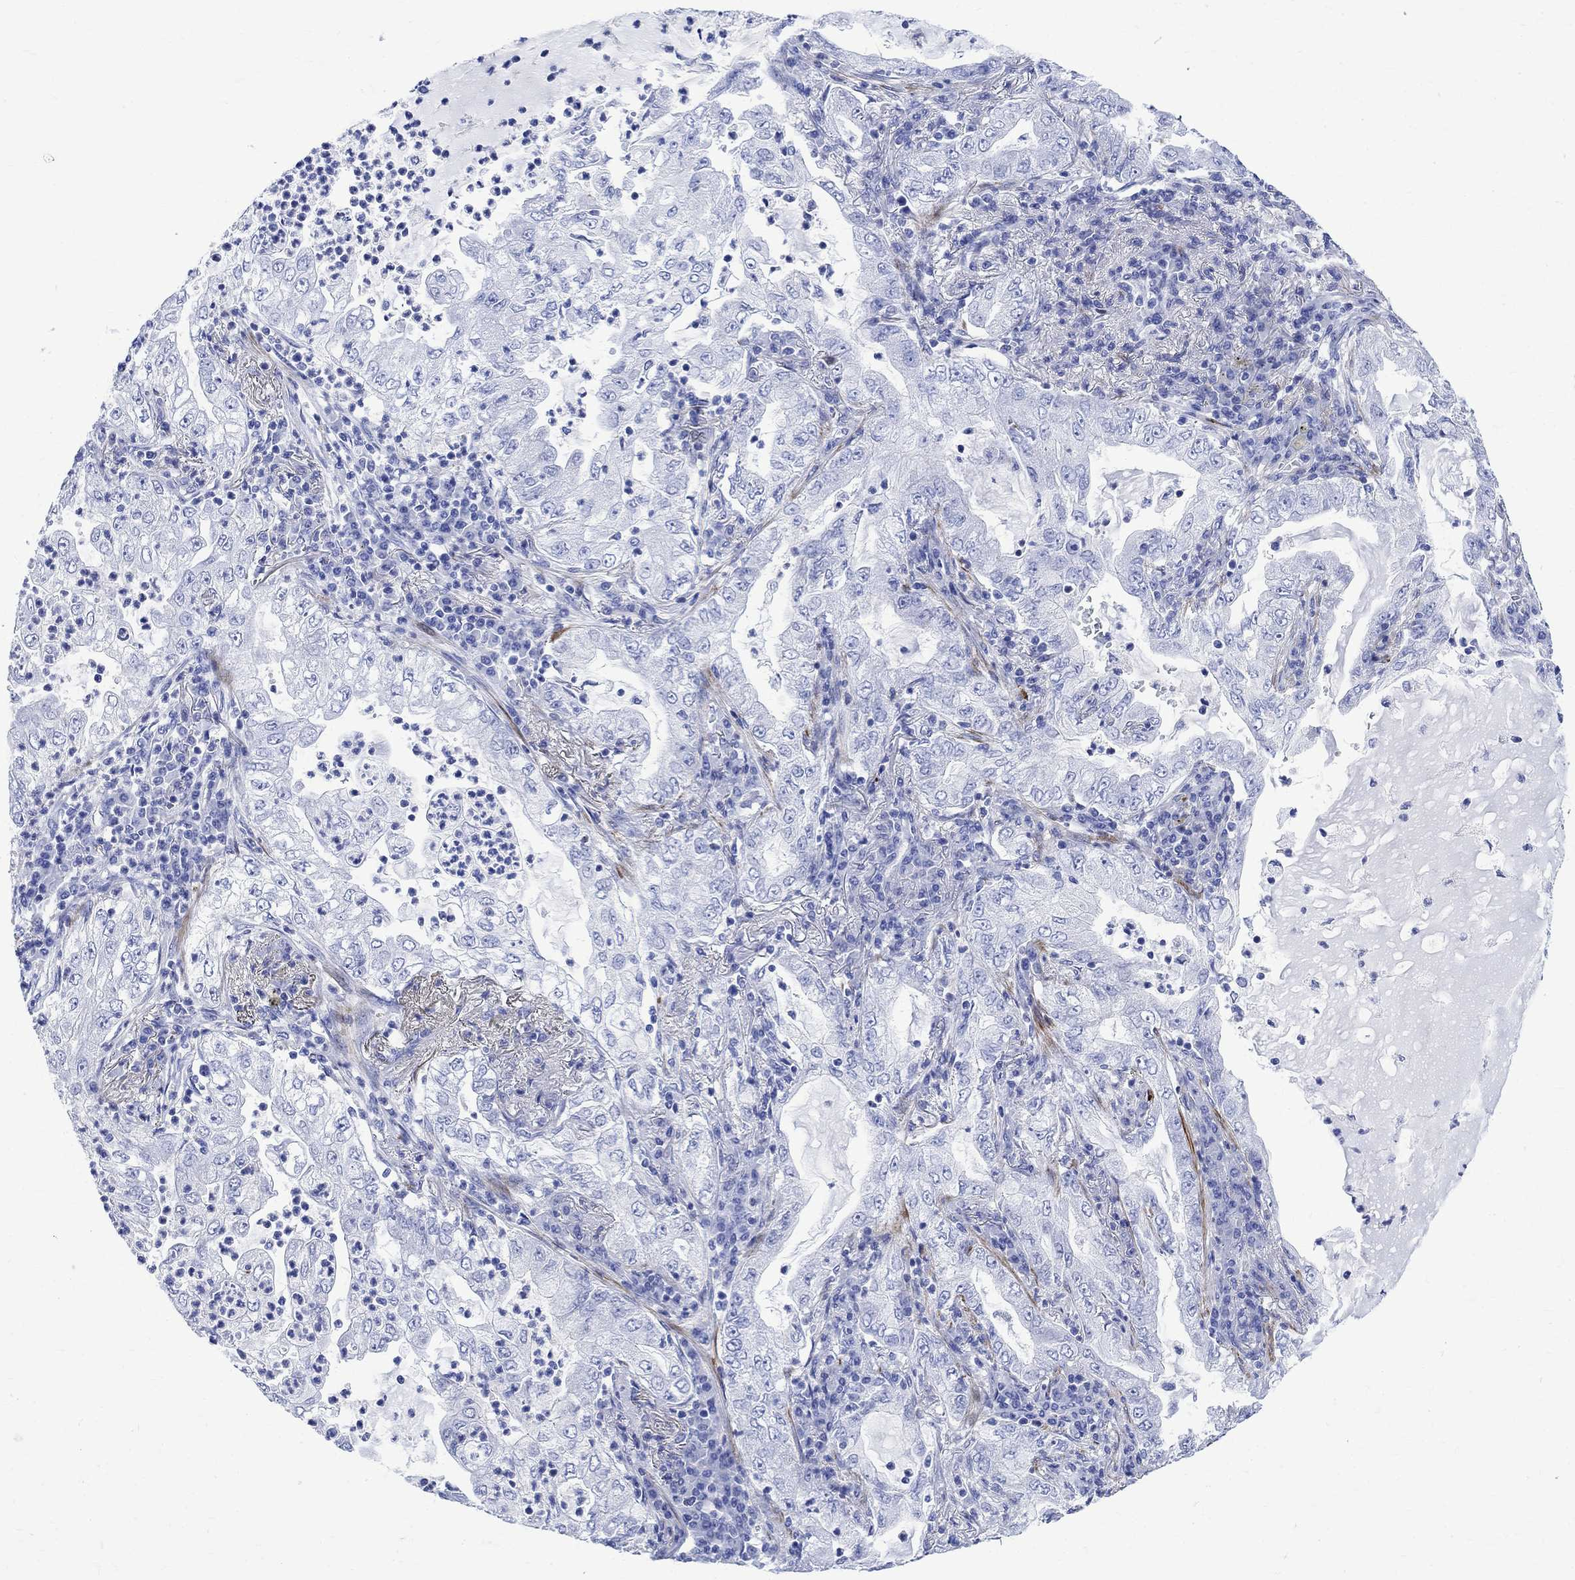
{"staining": {"intensity": "negative", "quantity": "none", "location": "none"}, "tissue": "lung cancer", "cell_type": "Tumor cells", "image_type": "cancer", "snomed": [{"axis": "morphology", "description": "Adenocarcinoma, NOS"}, {"axis": "topography", "description": "Lung"}], "caption": "High power microscopy photomicrograph of an IHC micrograph of lung cancer, revealing no significant expression in tumor cells. Brightfield microscopy of immunohistochemistry stained with DAB (brown) and hematoxylin (blue), captured at high magnification.", "gene": "PARVB", "patient": {"sex": "female", "age": 73}}